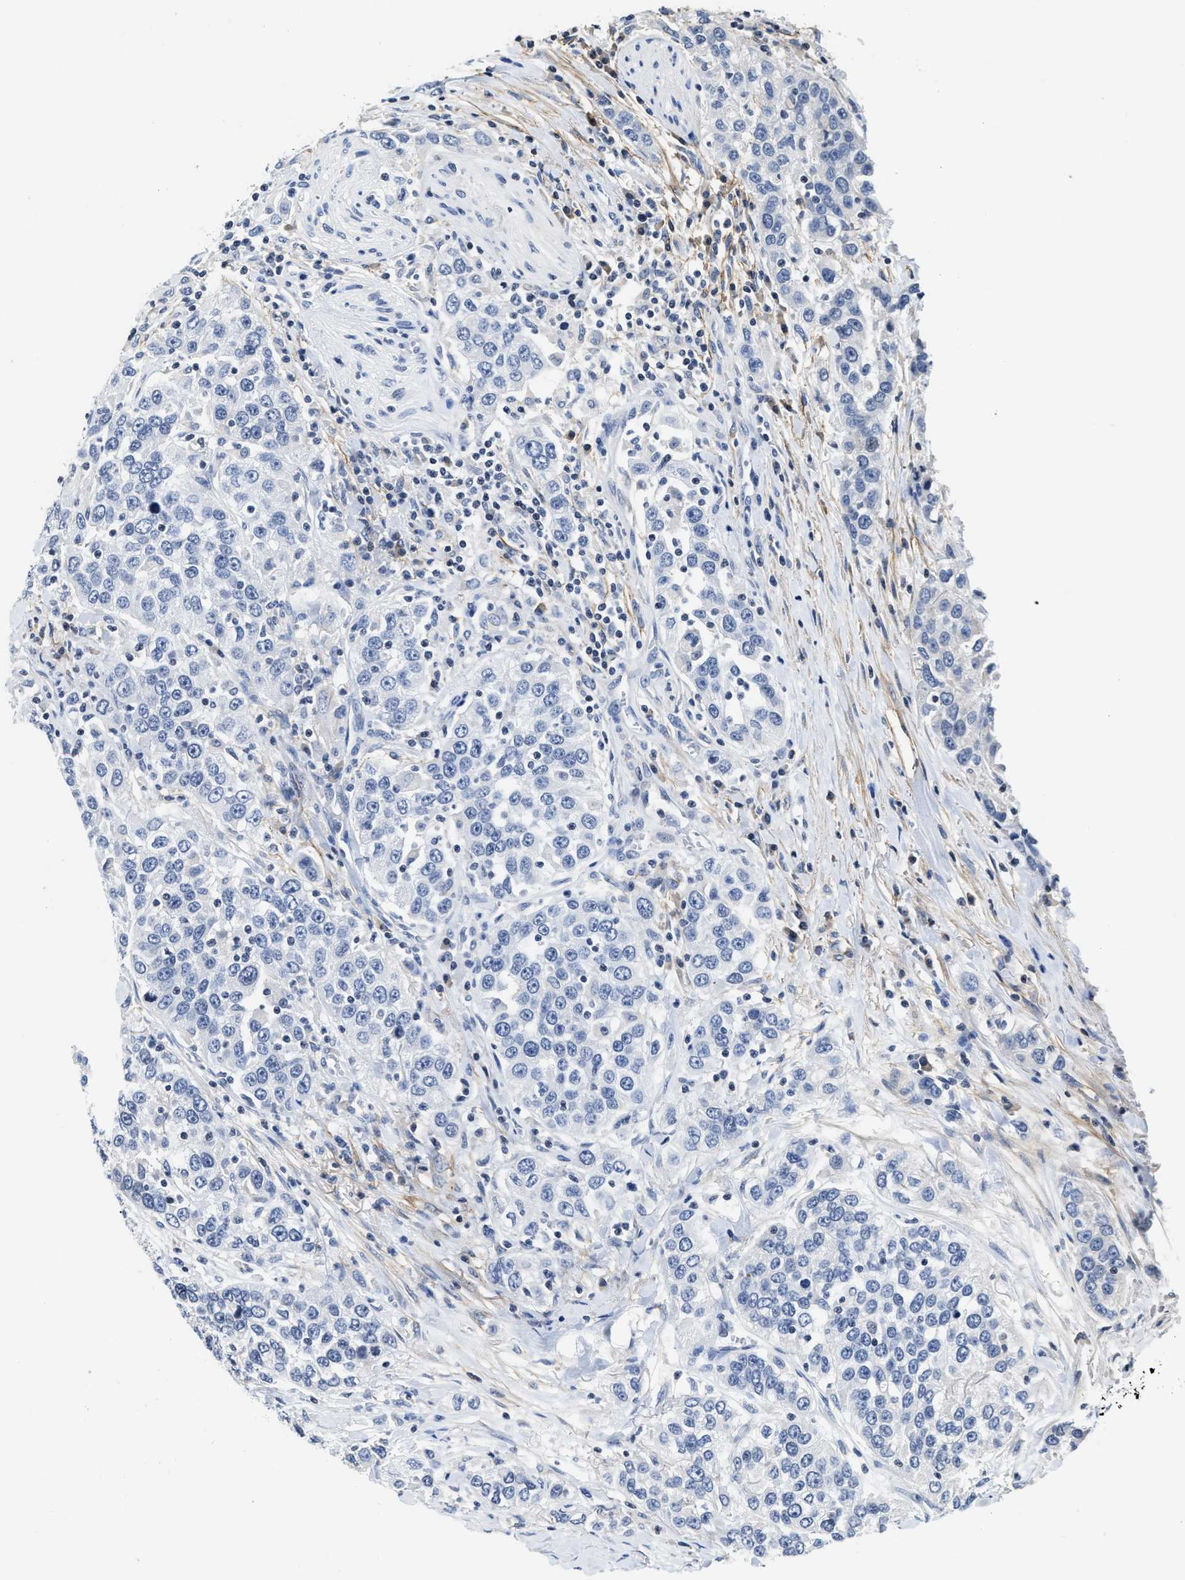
{"staining": {"intensity": "negative", "quantity": "none", "location": "none"}, "tissue": "urothelial cancer", "cell_type": "Tumor cells", "image_type": "cancer", "snomed": [{"axis": "morphology", "description": "Urothelial carcinoma, High grade"}, {"axis": "topography", "description": "Urinary bladder"}], "caption": "IHC histopathology image of urothelial cancer stained for a protein (brown), which displays no staining in tumor cells.", "gene": "FBLN2", "patient": {"sex": "female", "age": 80}}